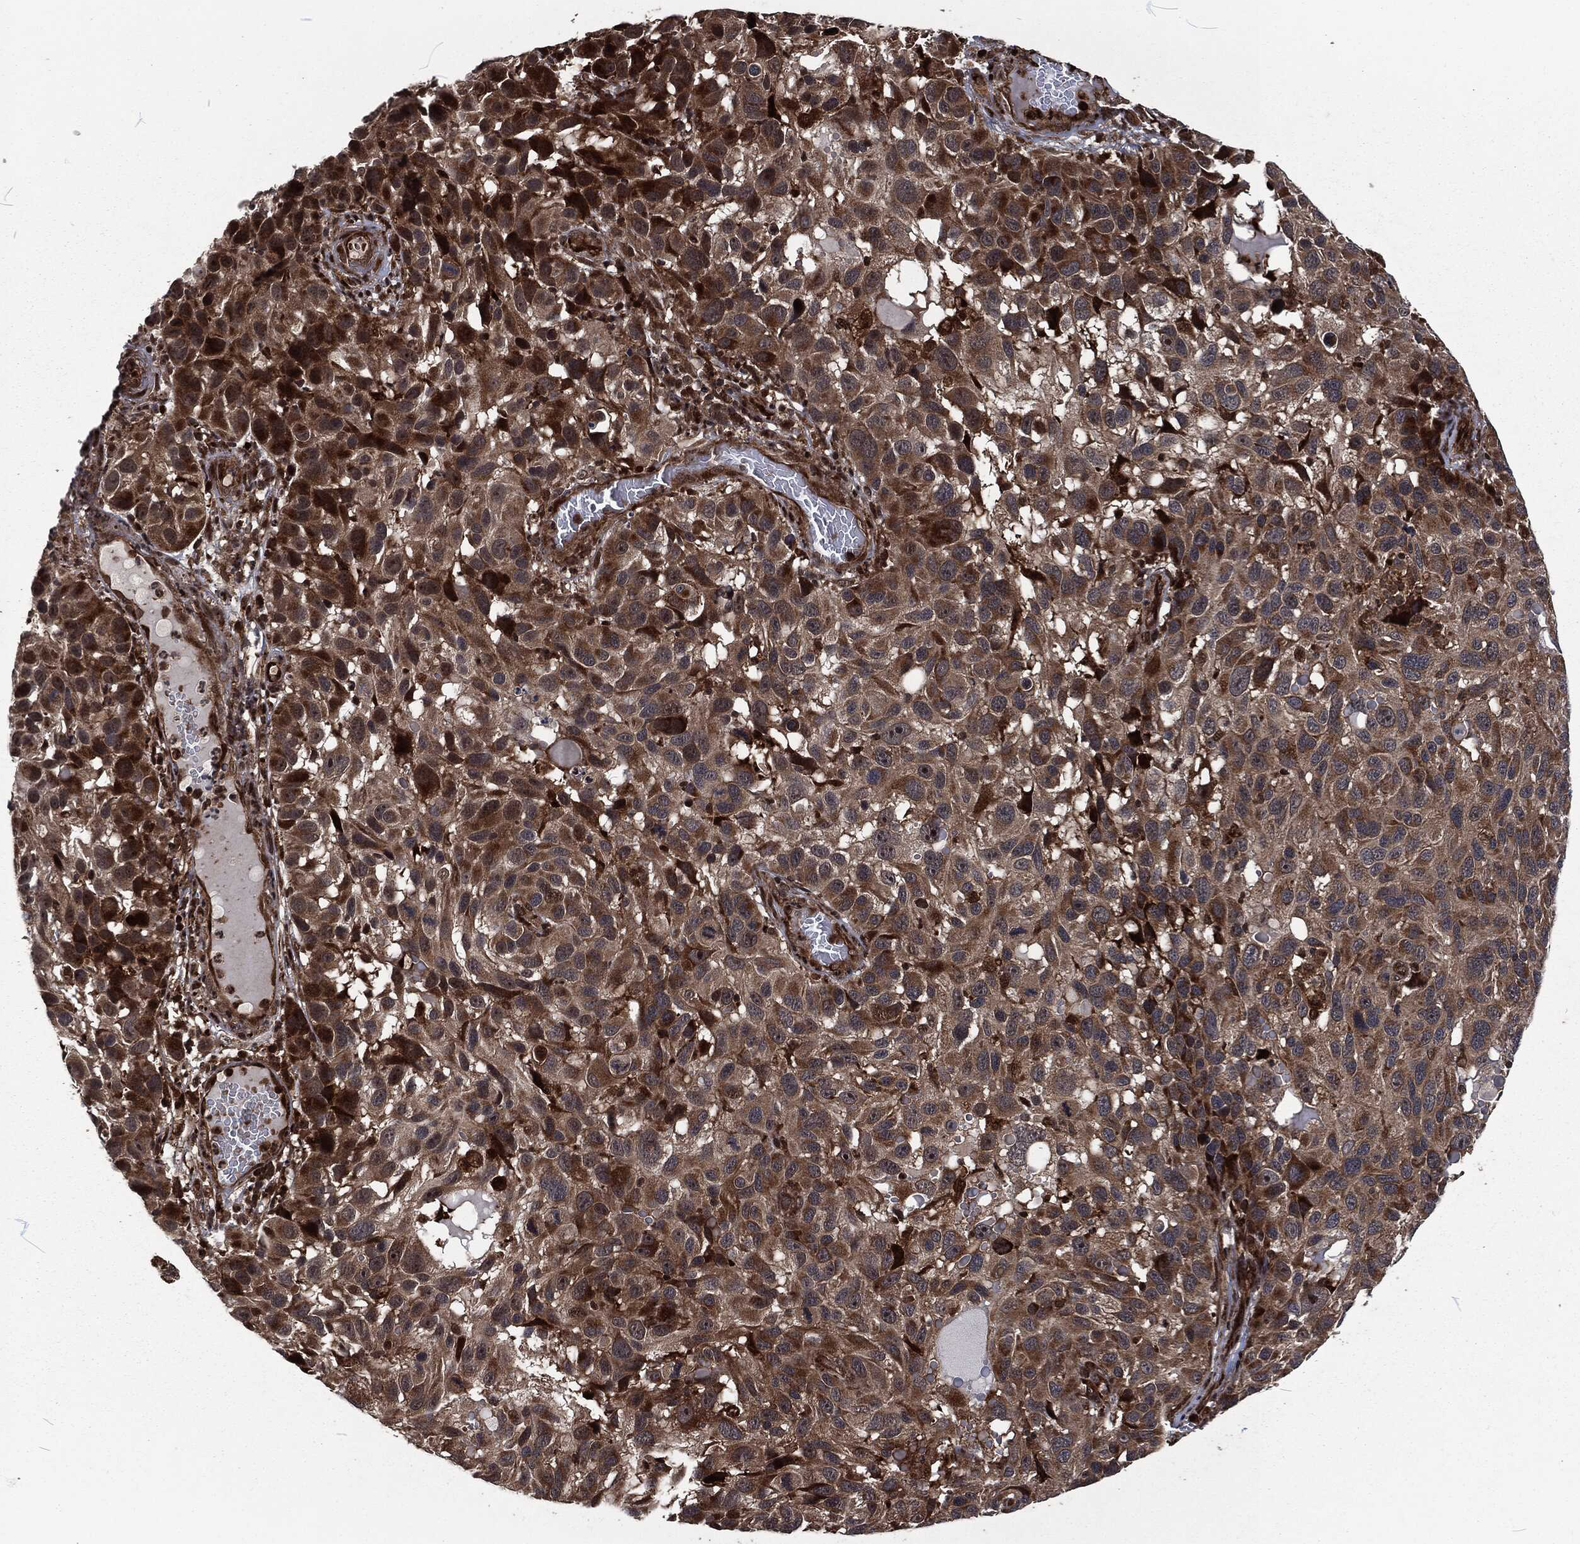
{"staining": {"intensity": "moderate", "quantity": ">75%", "location": "cytoplasmic/membranous"}, "tissue": "melanoma", "cell_type": "Tumor cells", "image_type": "cancer", "snomed": [{"axis": "morphology", "description": "Malignant melanoma, NOS"}, {"axis": "topography", "description": "Skin"}], "caption": "Human melanoma stained for a protein (brown) reveals moderate cytoplasmic/membranous positive positivity in about >75% of tumor cells.", "gene": "CMPK2", "patient": {"sex": "male", "age": 53}}